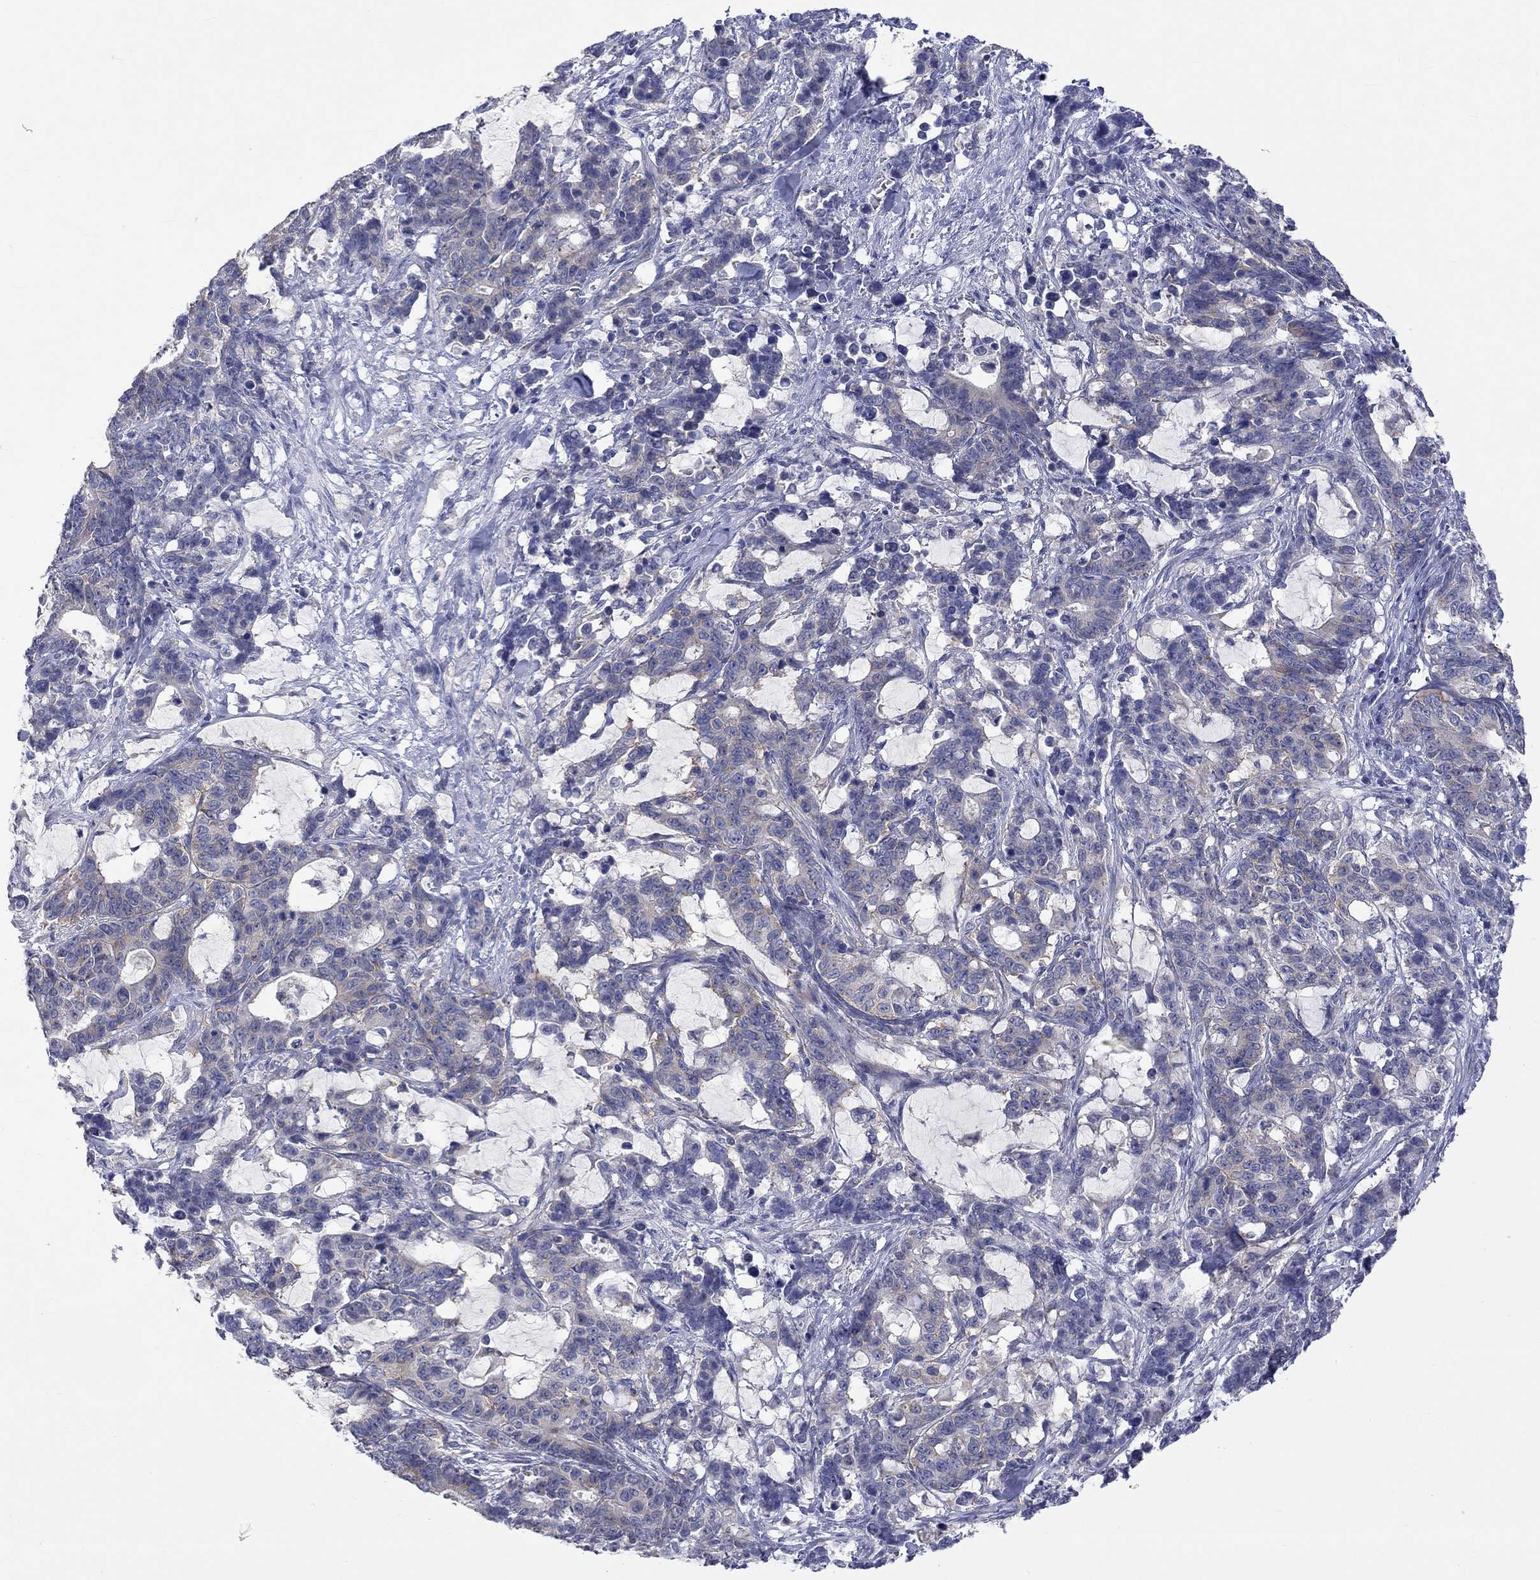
{"staining": {"intensity": "weak", "quantity": "<25%", "location": "cytoplasmic/membranous"}, "tissue": "stomach cancer", "cell_type": "Tumor cells", "image_type": "cancer", "snomed": [{"axis": "morphology", "description": "Normal tissue, NOS"}, {"axis": "morphology", "description": "Adenocarcinoma, NOS"}, {"axis": "topography", "description": "Stomach"}], "caption": "Tumor cells show no significant positivity in stomach cancer (adenocarcinoma).", "gene": "CERS1", "patient": {"sex": "female", "age": 64}}